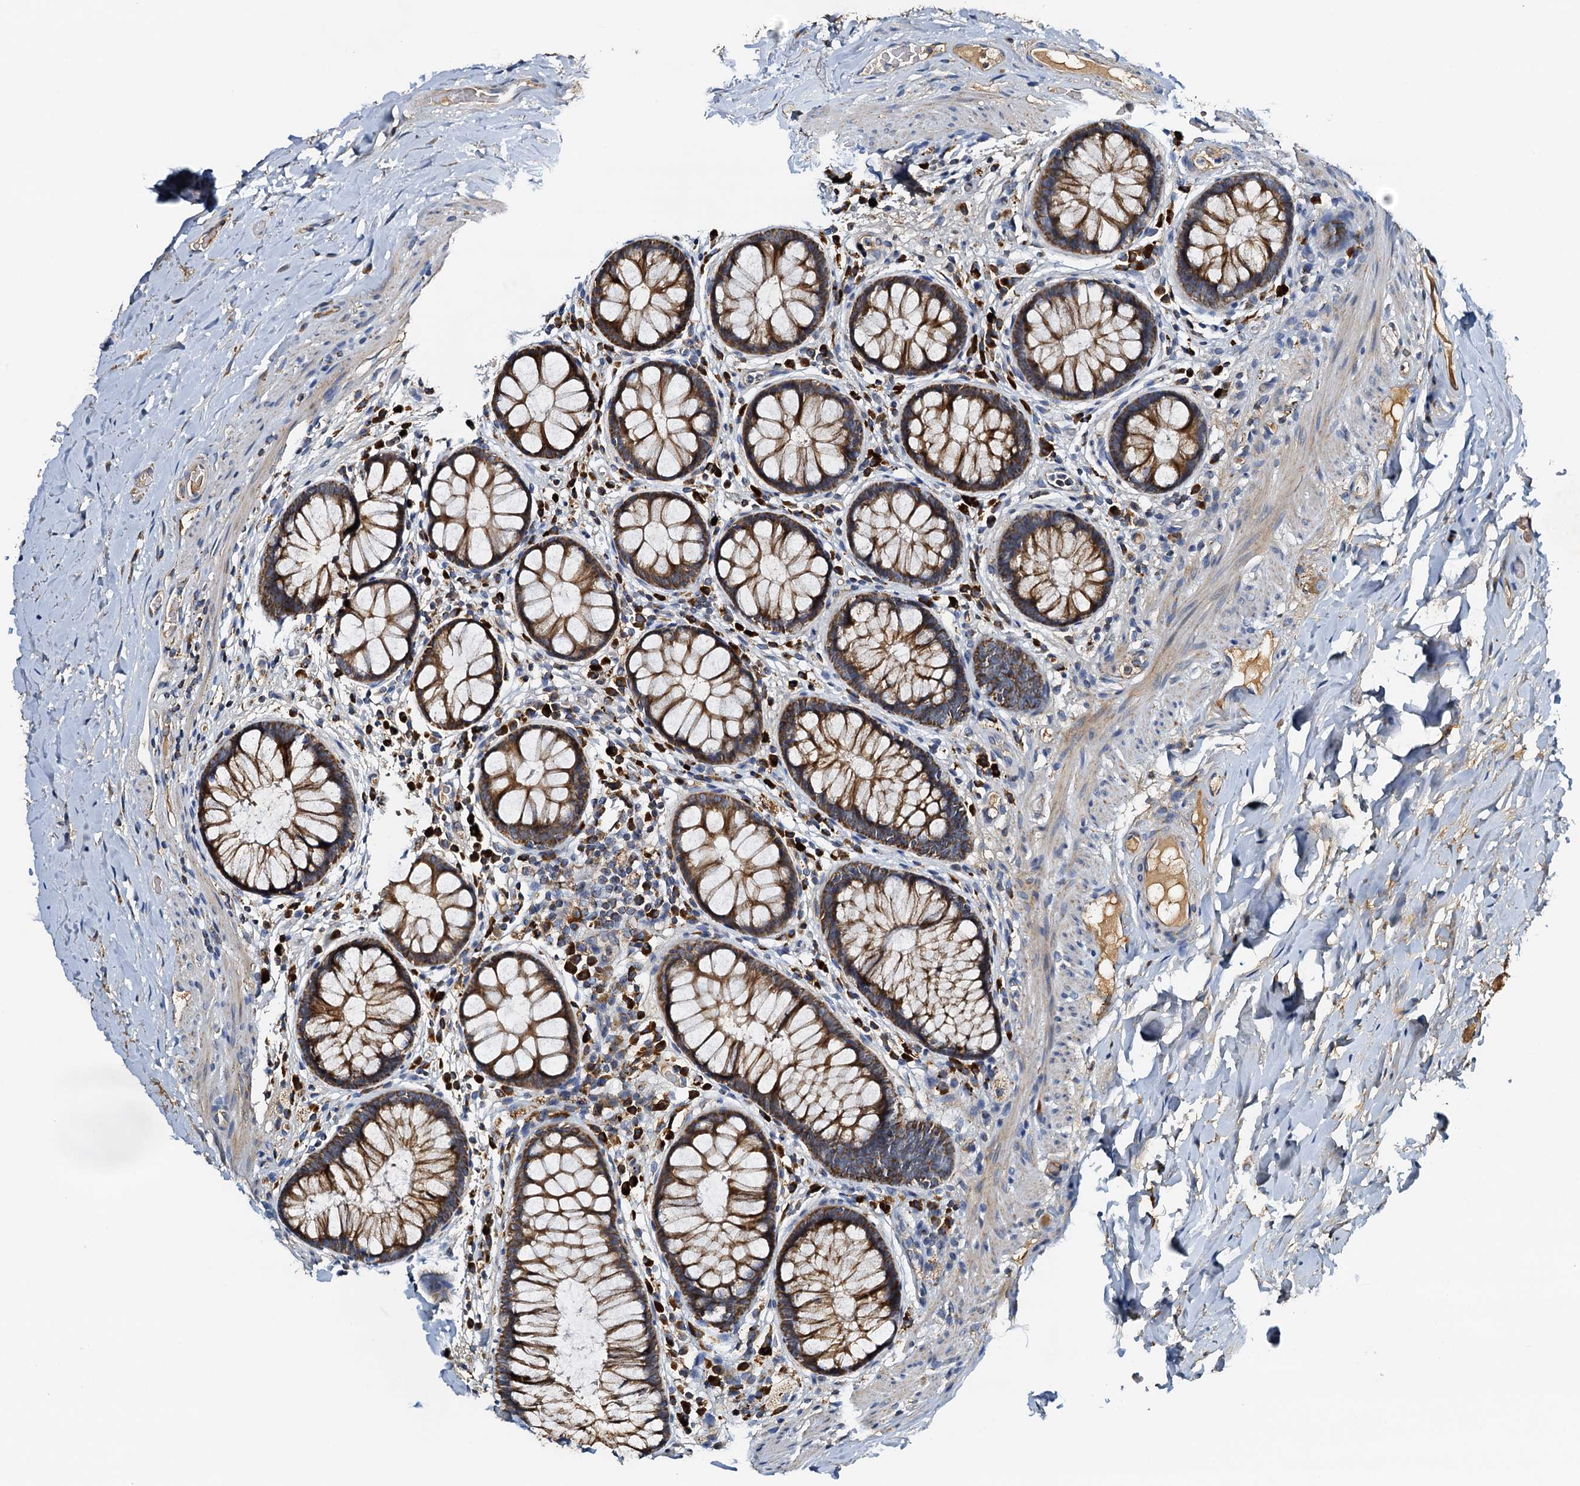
{"staining": {"intensity": "strong", "quantity": ">75%", "location": "cytoplasmic/membranous"}, "tissue": "rectum", "cell_type": "Glandular cells", "image_type": "normal", "snomed": [{"axis": "morphology", "description": "Normal tissue, NOS"}, {"axis": "topography", "description": "Rectum"}], "caption": "Brown immunohistochemical staining in benign rectum exhibits strong cytoplasmic/membranous positivity in approximately >75% of glandular cells.", "gene": "POC1A", "patient": {"sex": "male", "age": 83}}